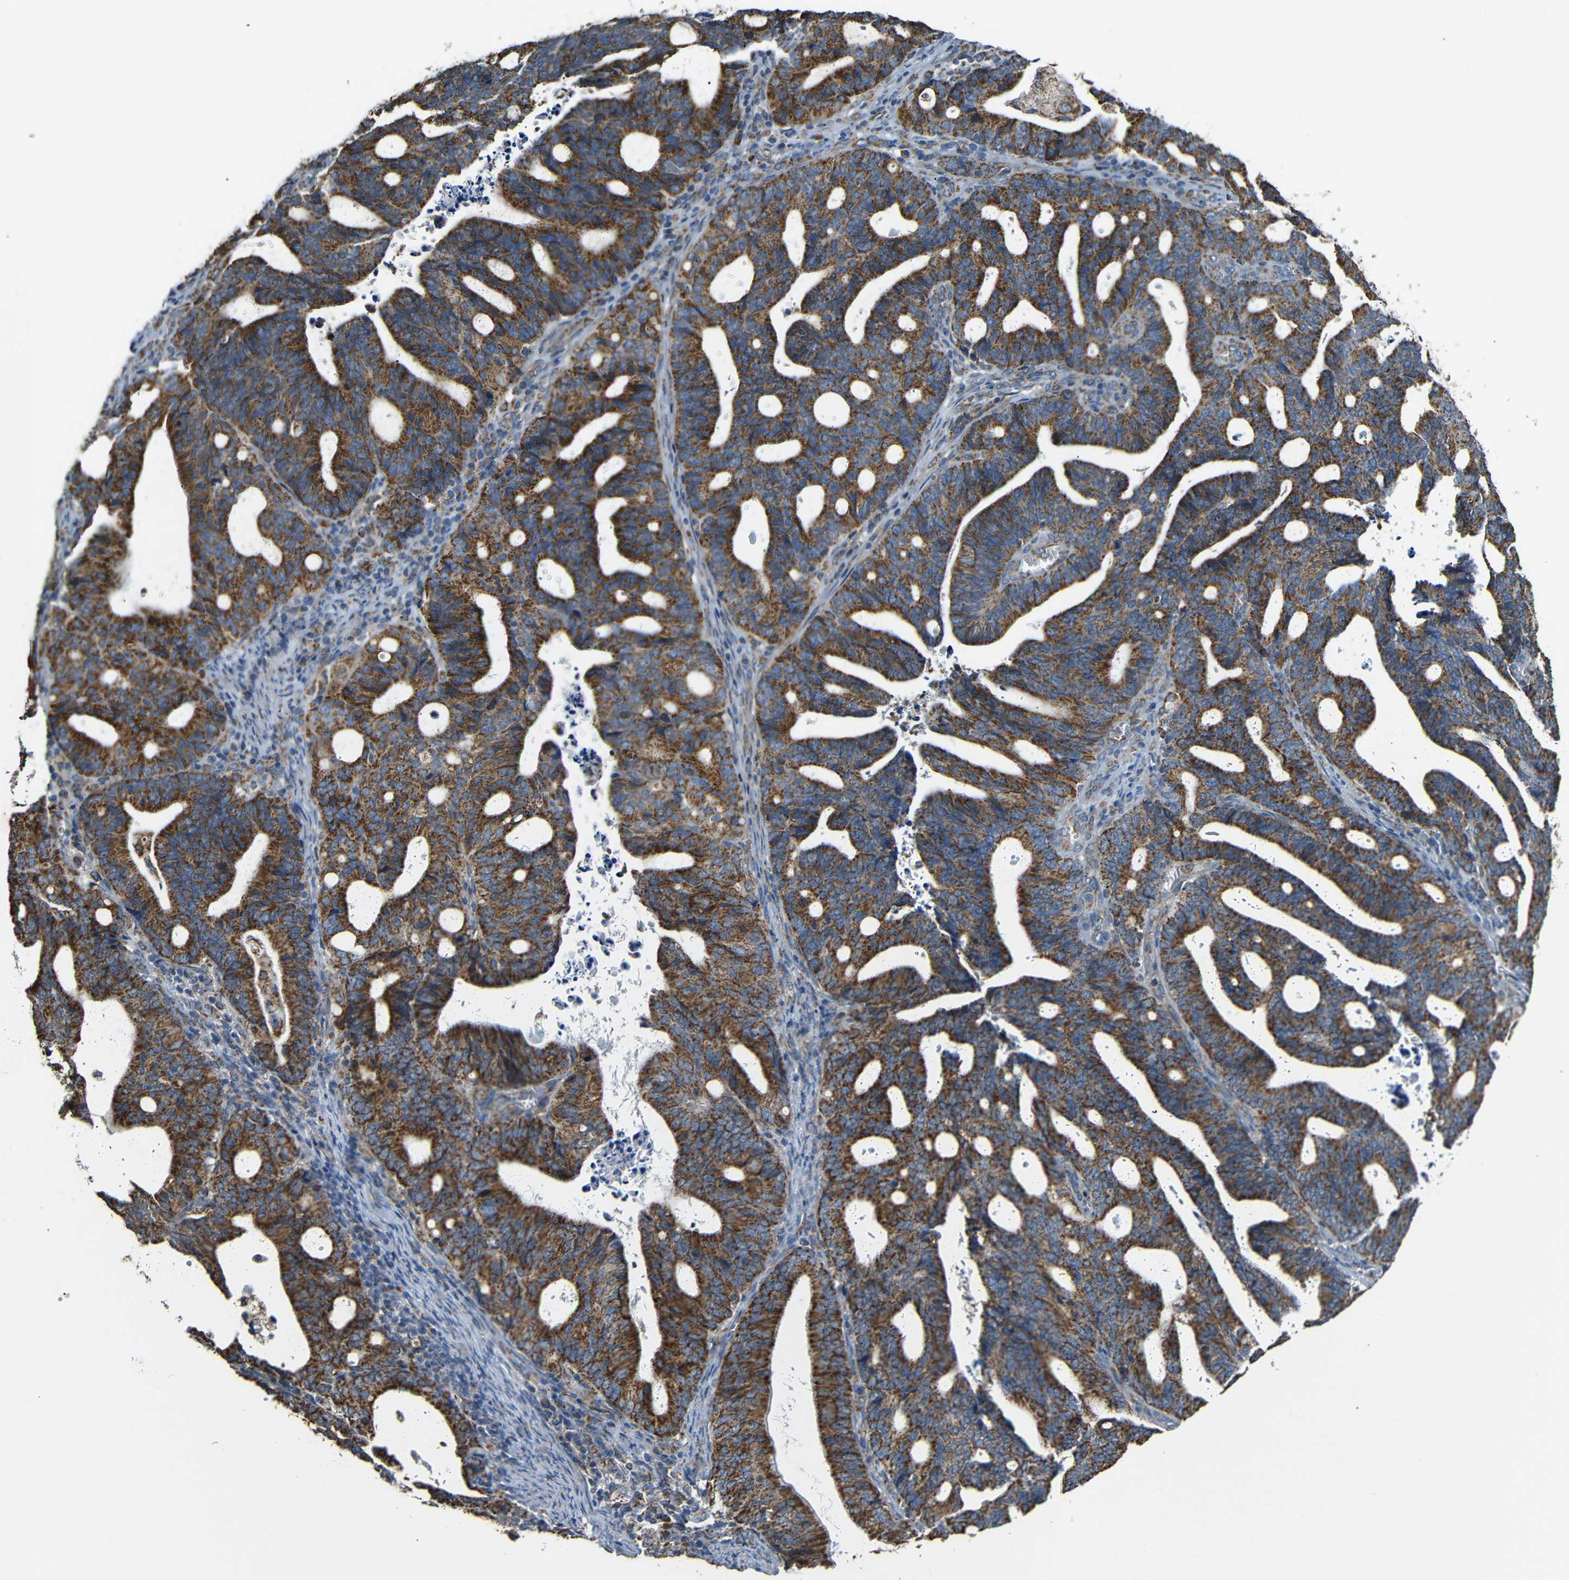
{"staining": {"intensity": "strong", "quantity": ">75%", "location": "cytoplasmic/membranous"}, "tissue": "endometrial cancer", "cell_type": "Tumor cells", "image_type": "cancer", "snomed": [{"axis": "morphology", "description": "Adenocarcinoma, NOS"}, {"axis": "topography", "description": "Uterus"}], "caption": "Immunohistochemical staining of human endometrial cancer shows high levels of strong cytoplasmic/membranous expression in approximately >75% of tumor cells. (IHC, brightfield microscopy, high magnification).", "gene": "NR3C2", "patient": {"sex": "female", "age": 83}}